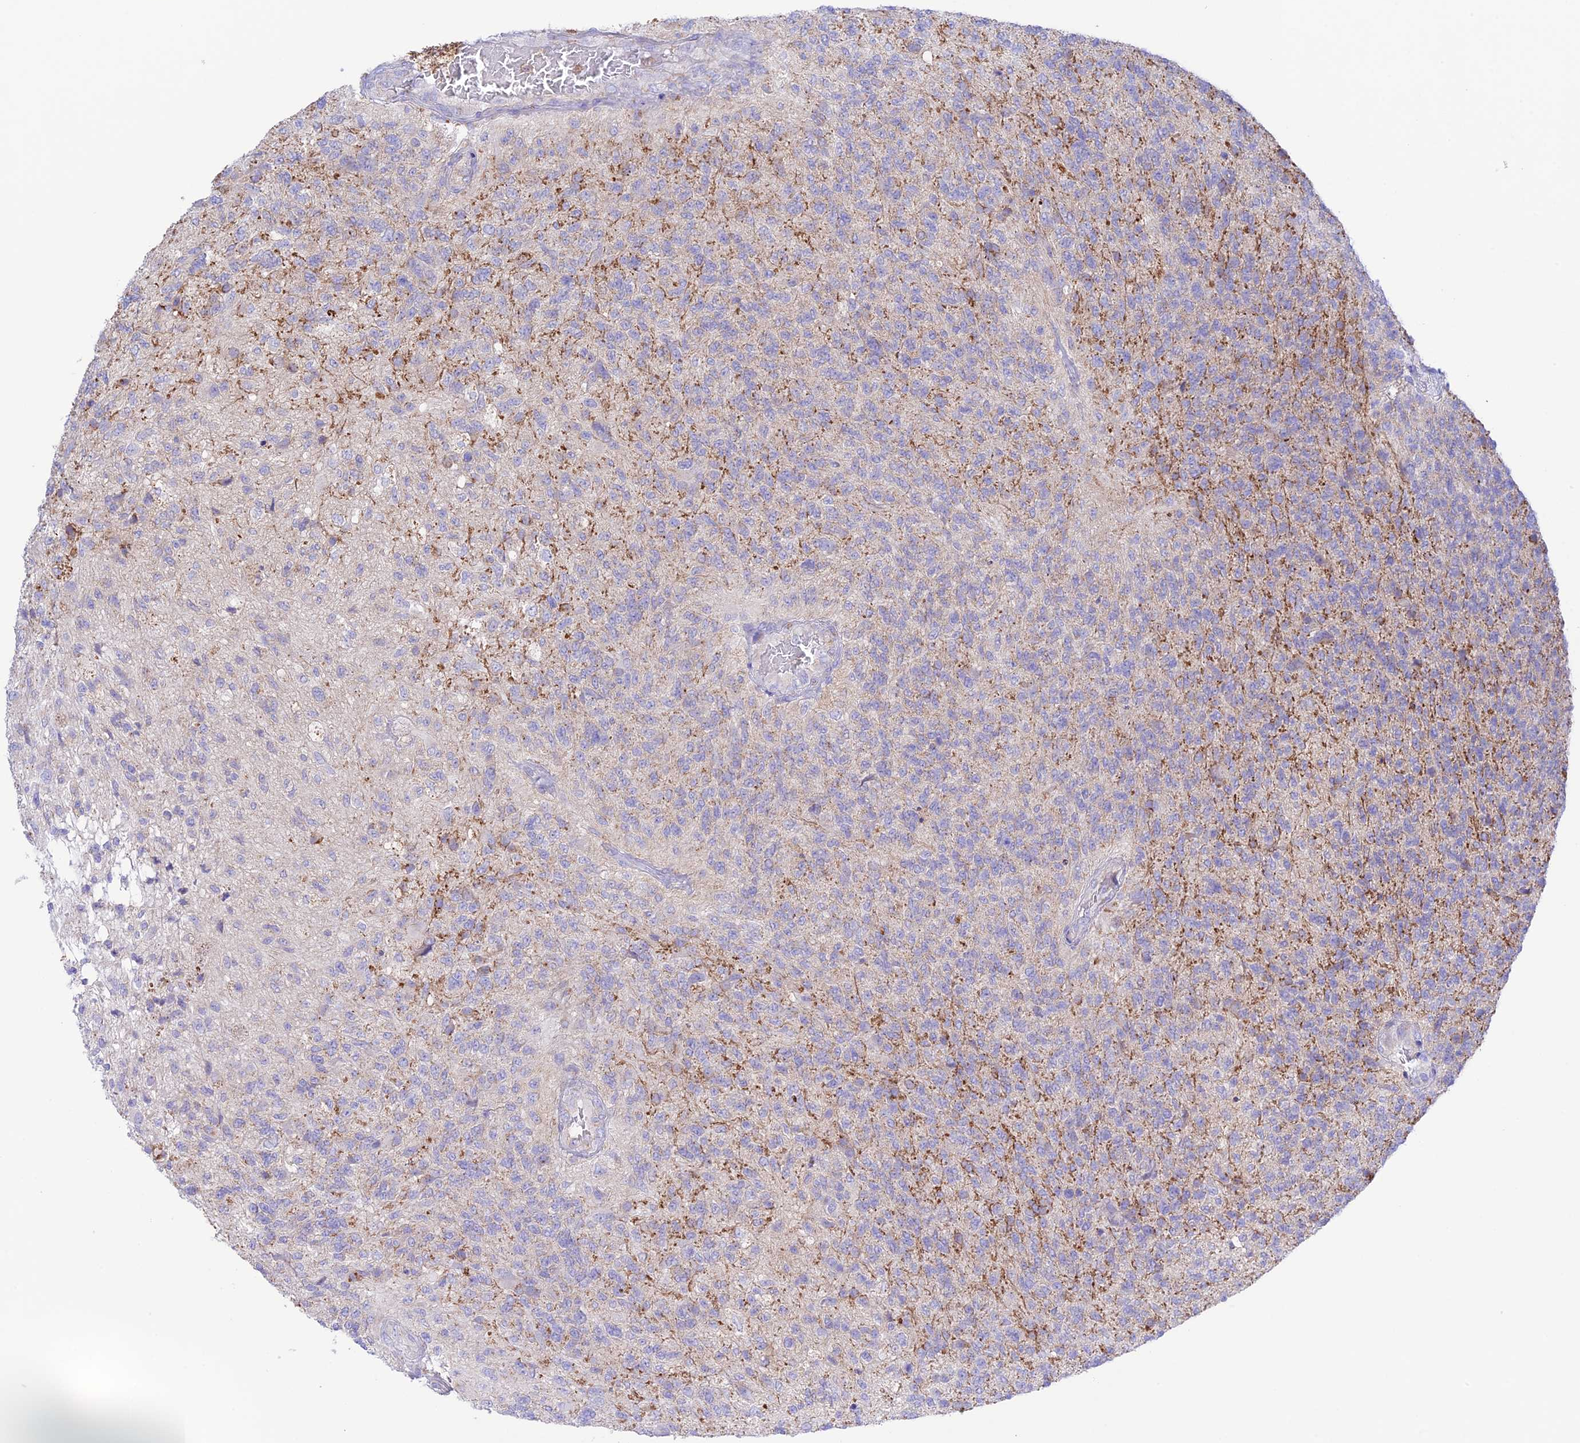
{"staining": {"intensity": "negative", "quantity": "none", "location": "none"}, "tissue": "glioma", "cell_type": "Tumor cells", "image_type": "cancer", "snomed": [{"axis": "morphology", "description": "Glioma, malignant, High grade"}, {"axis": "topography", "description": "Brain"}], "caption": "This is an IHC image of human high-grade glioma (malignant). There is no positivity in tumor cells.", "gene": "CHSY3", "patient": {"sex": "male", "age": 56}}